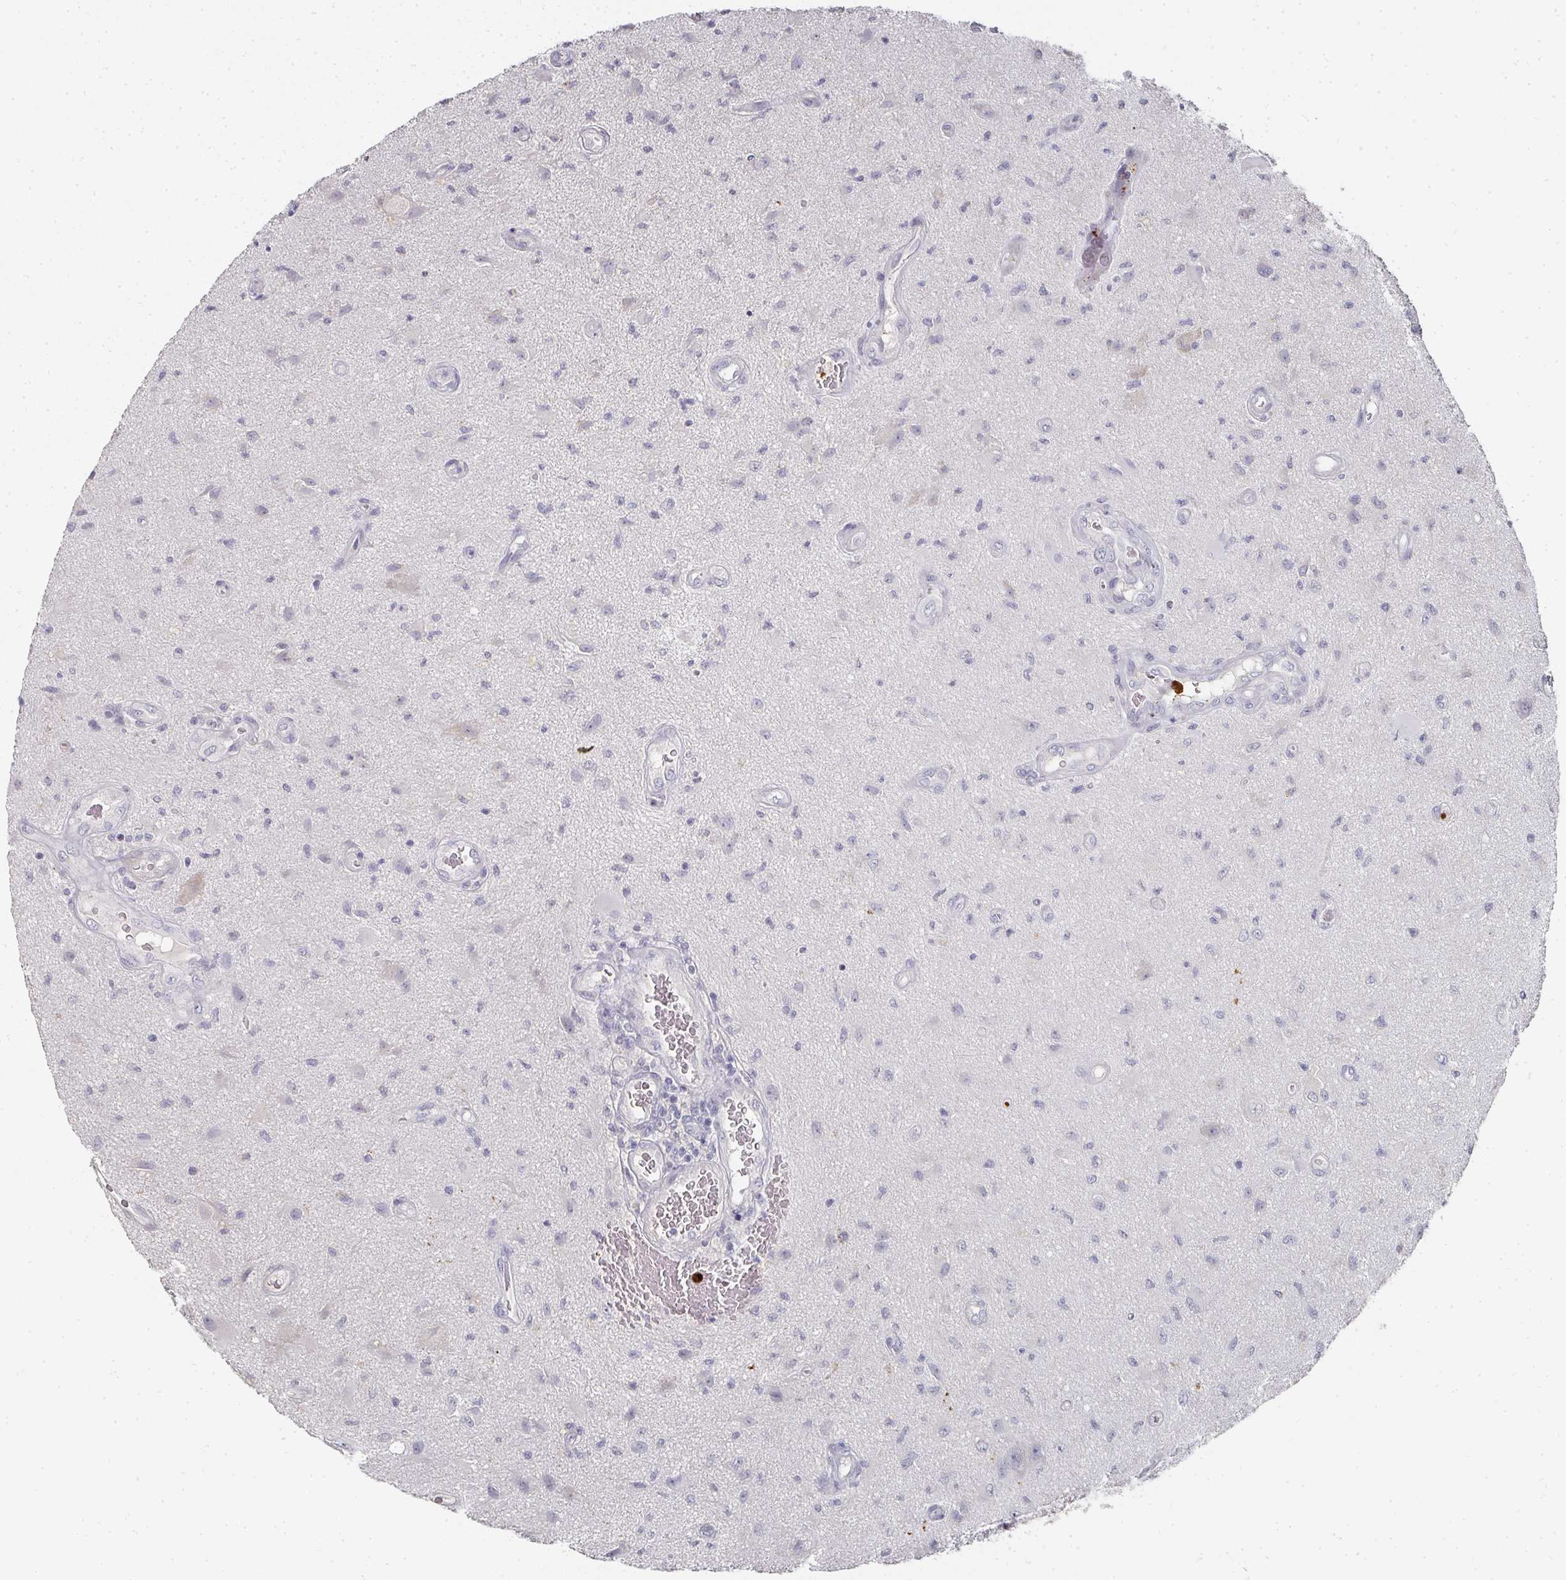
{"staining": {"intensity": "negative", "quantity": "none", "location": "none"}, "tissue": "glioma", "cell_type": "Tumor cells", "image_type": "cancer", "snomed": [{"axis": "morphology", "description": "Glioma, malignant, High grade"}, {"axis": "topography", "description": "Brain"}], "caption": "This histopathology image is of malignant high-grade glioma stained with IHC to label a protein in brown with the nuclei are counter-stained blue. There is no expression in tumor cells. (DAB immunohistochemistry visualized using brightfield microscopy, high magnification).", "gene": "CAMP", "patient": {"sex": "male", "age": 67}}